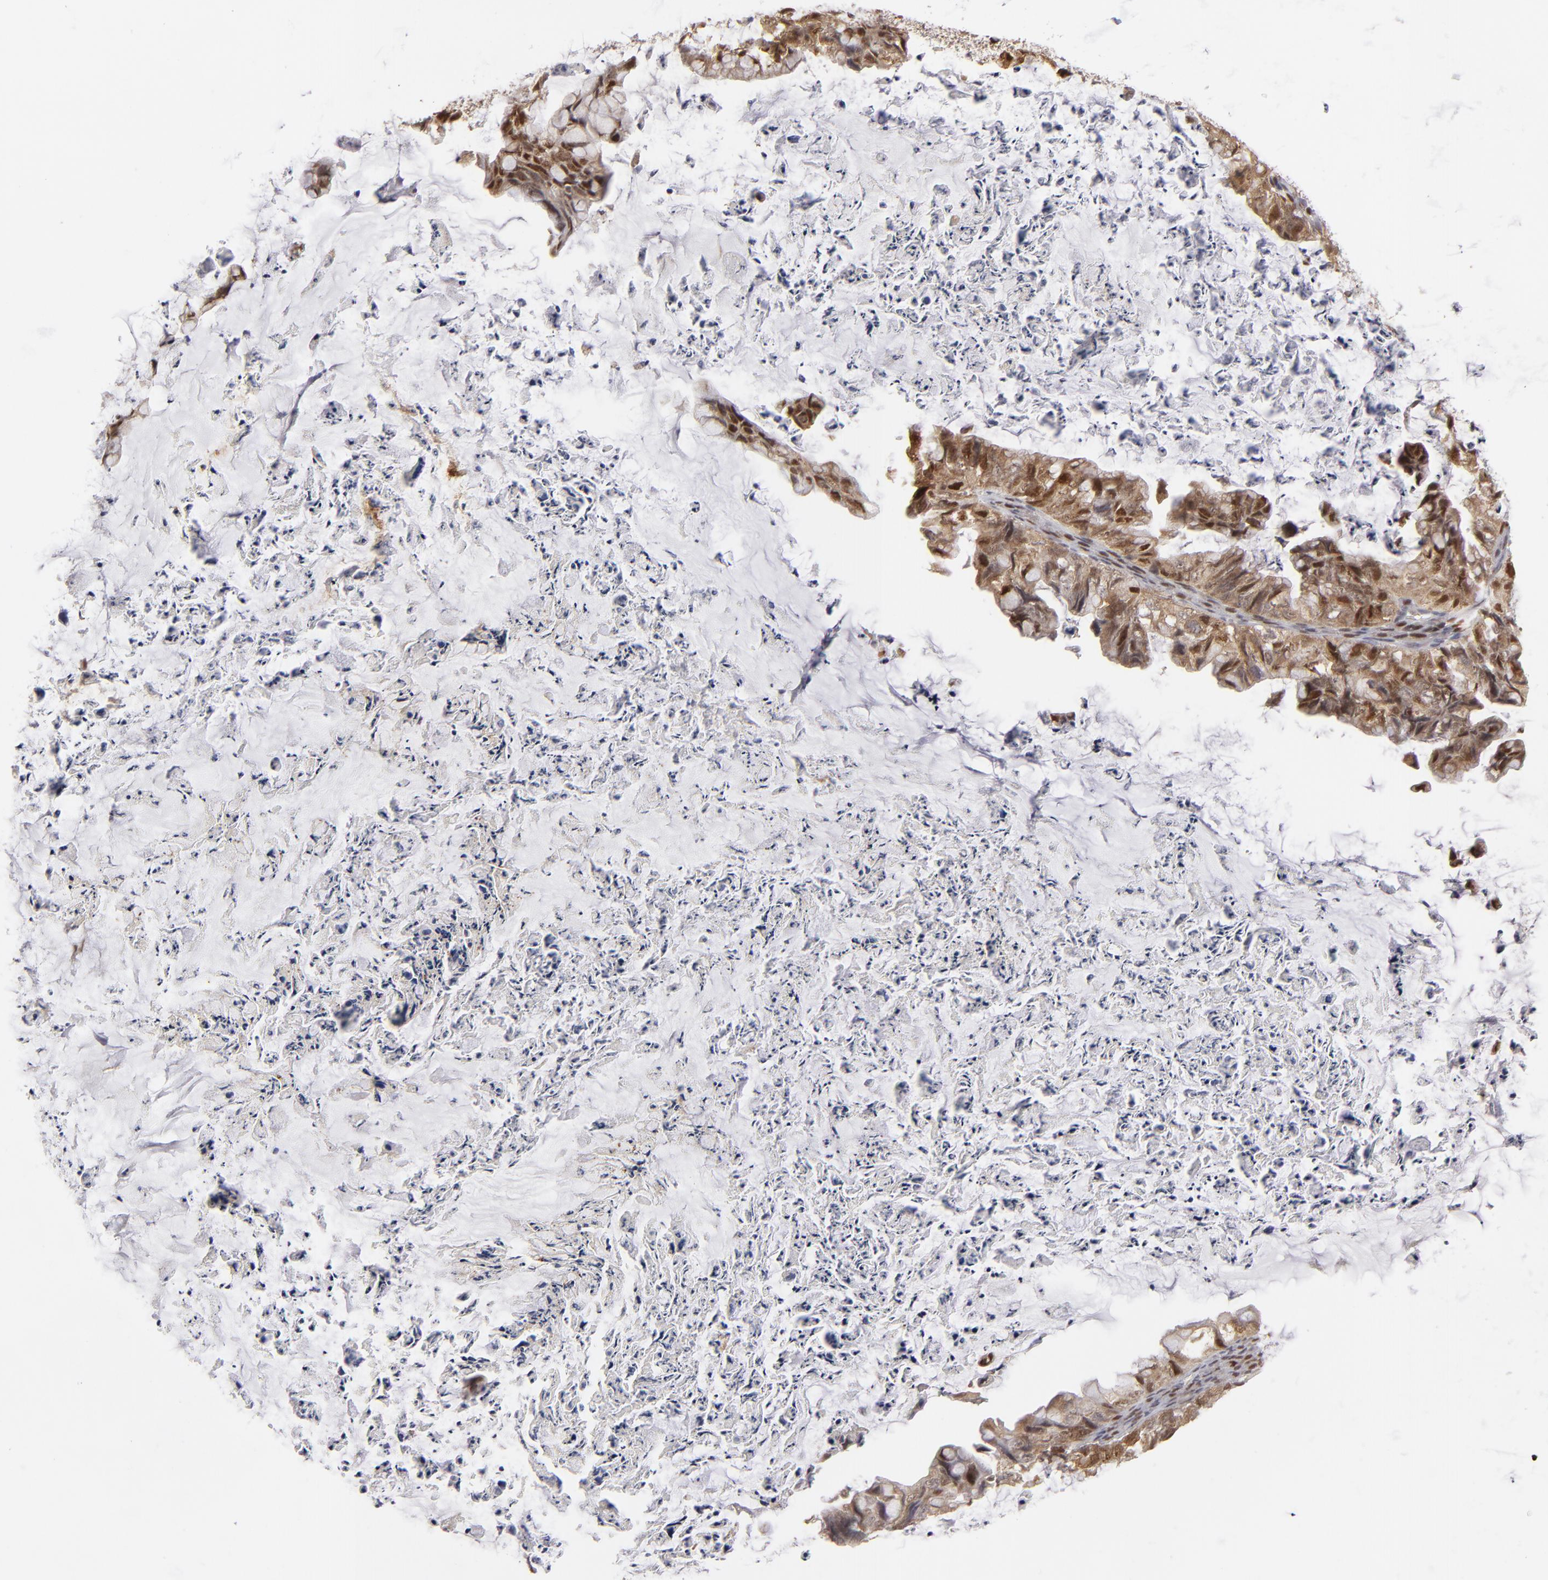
{"staining": {"intensity": "moderate", "quantity": "25%-75%", "location": "cytoplasmic/membranous,nuclear"}, "tissue": "ovarian cancer", "cell_type": "Tumor cells", "image_type": "cancer", "snomed": [{"axis": "morphology", "description": "Cystadenocarcinoma, mucinous, NOS"}, {"axis": "topography", "description": "Ovary"}], "caption": "Brown immunohistochemical staining in human ovarian mucinous cystadenocarcinoma exhibits moderate cytoplasmic/membranous and nuclear expression in about 25%-75% of tumor cells.", "gene": "GSR", "patient": {"sex": "female", "age": 36}}